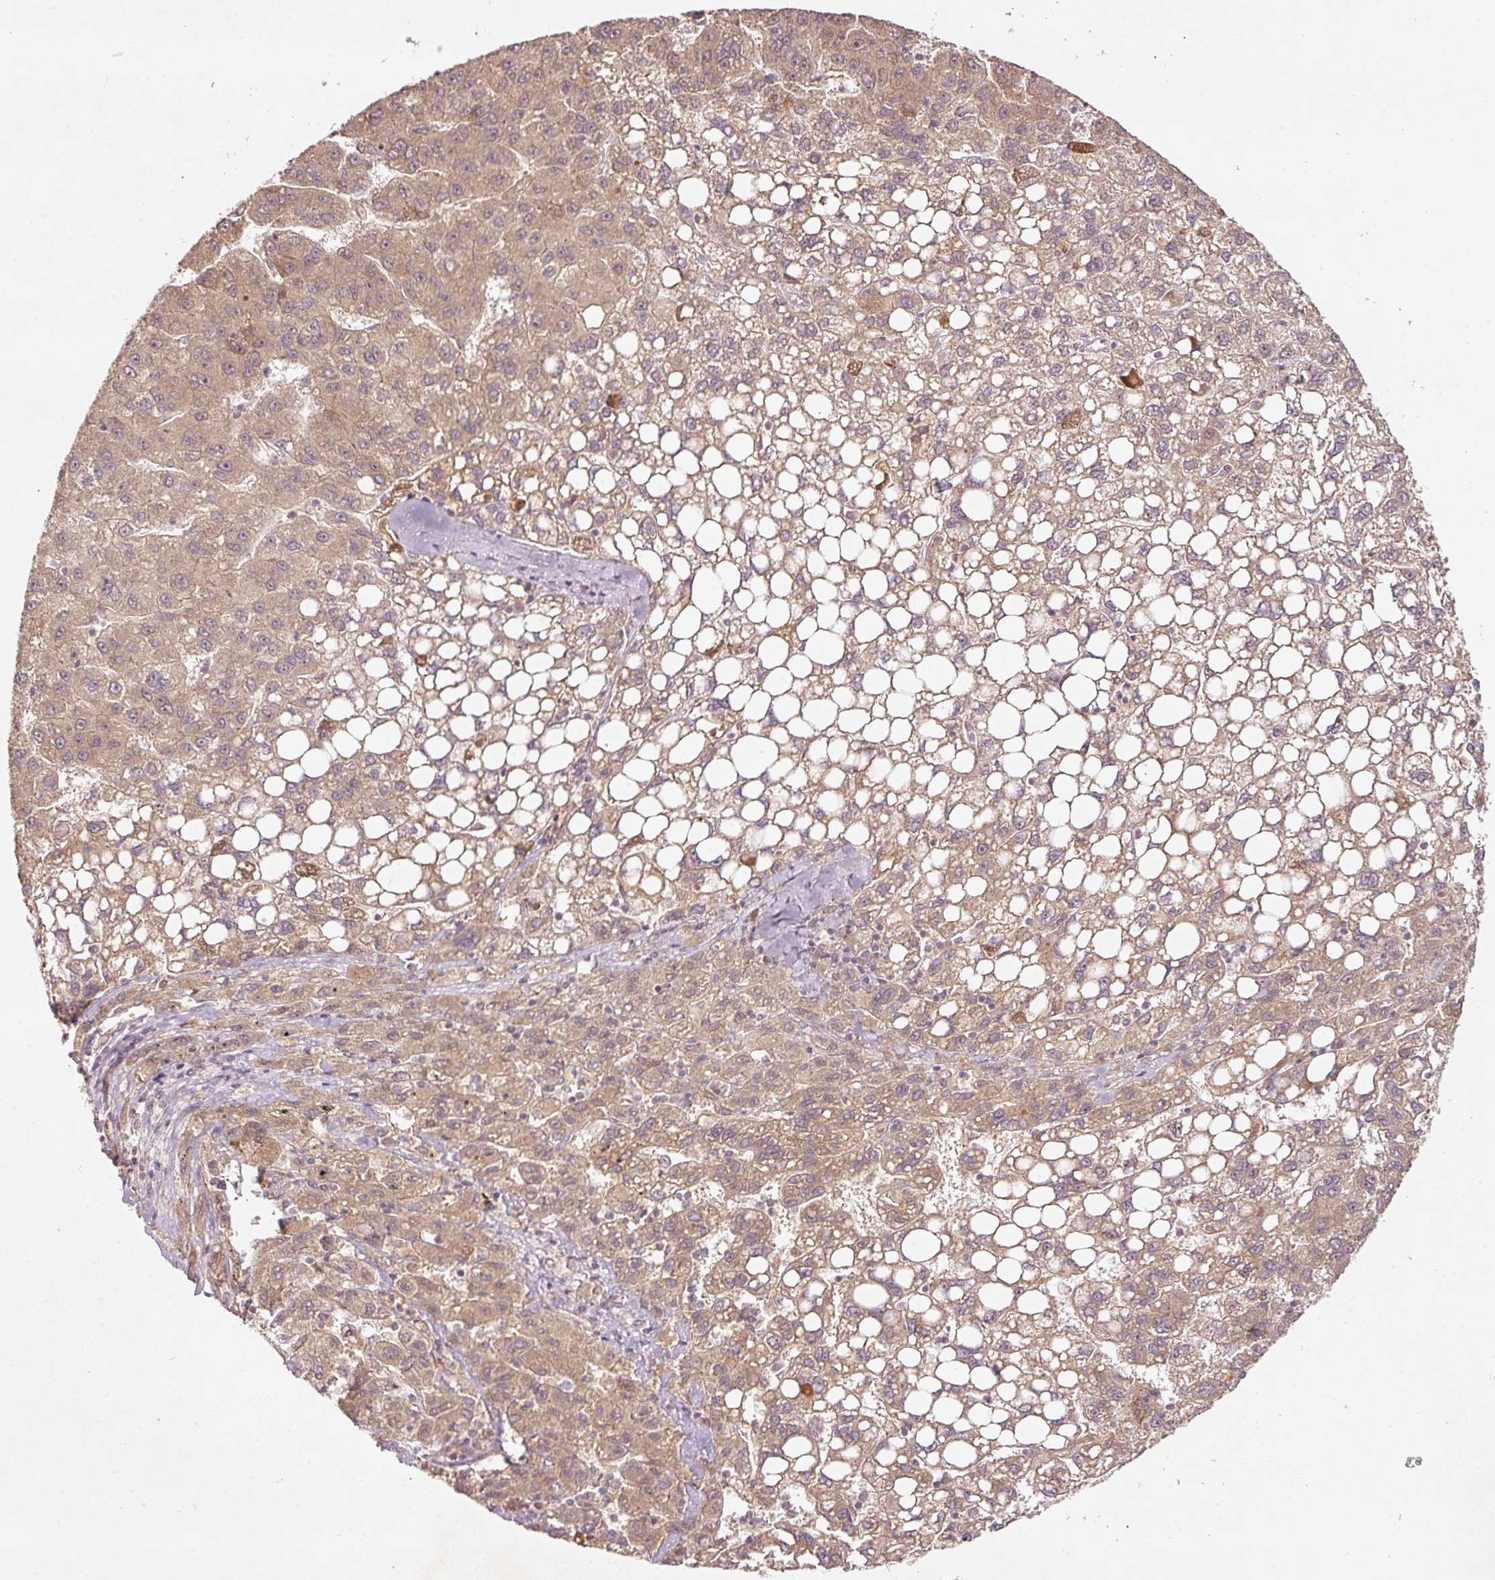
{"staining": {"intensity": "moderate", "quantity": ">75%", "location": "cytoplasmic/membranous"}, "tissue": "liver cancer", "cell_type": "Tumor cells", "image_type": "cancer", "snomed": [{"axis": "morphology", "description": "Carcinoma, Hepatocellular, NOS"}, {"axis": "topography", "description": "Liver"}], "caption": "Immunohistochemistry histopathology image of neoplastic tissue: human liver hepatocellular carcinoma stained using immunohistochemistry shows medium levels of moderate protein expression localized specifically in the cytoplasmic/membranous of tumor cells, appearing as a cytoplasmic/membranous brown color.", "gene": "PCDHB1", "patient": {"sex": "female", "age": 82}}